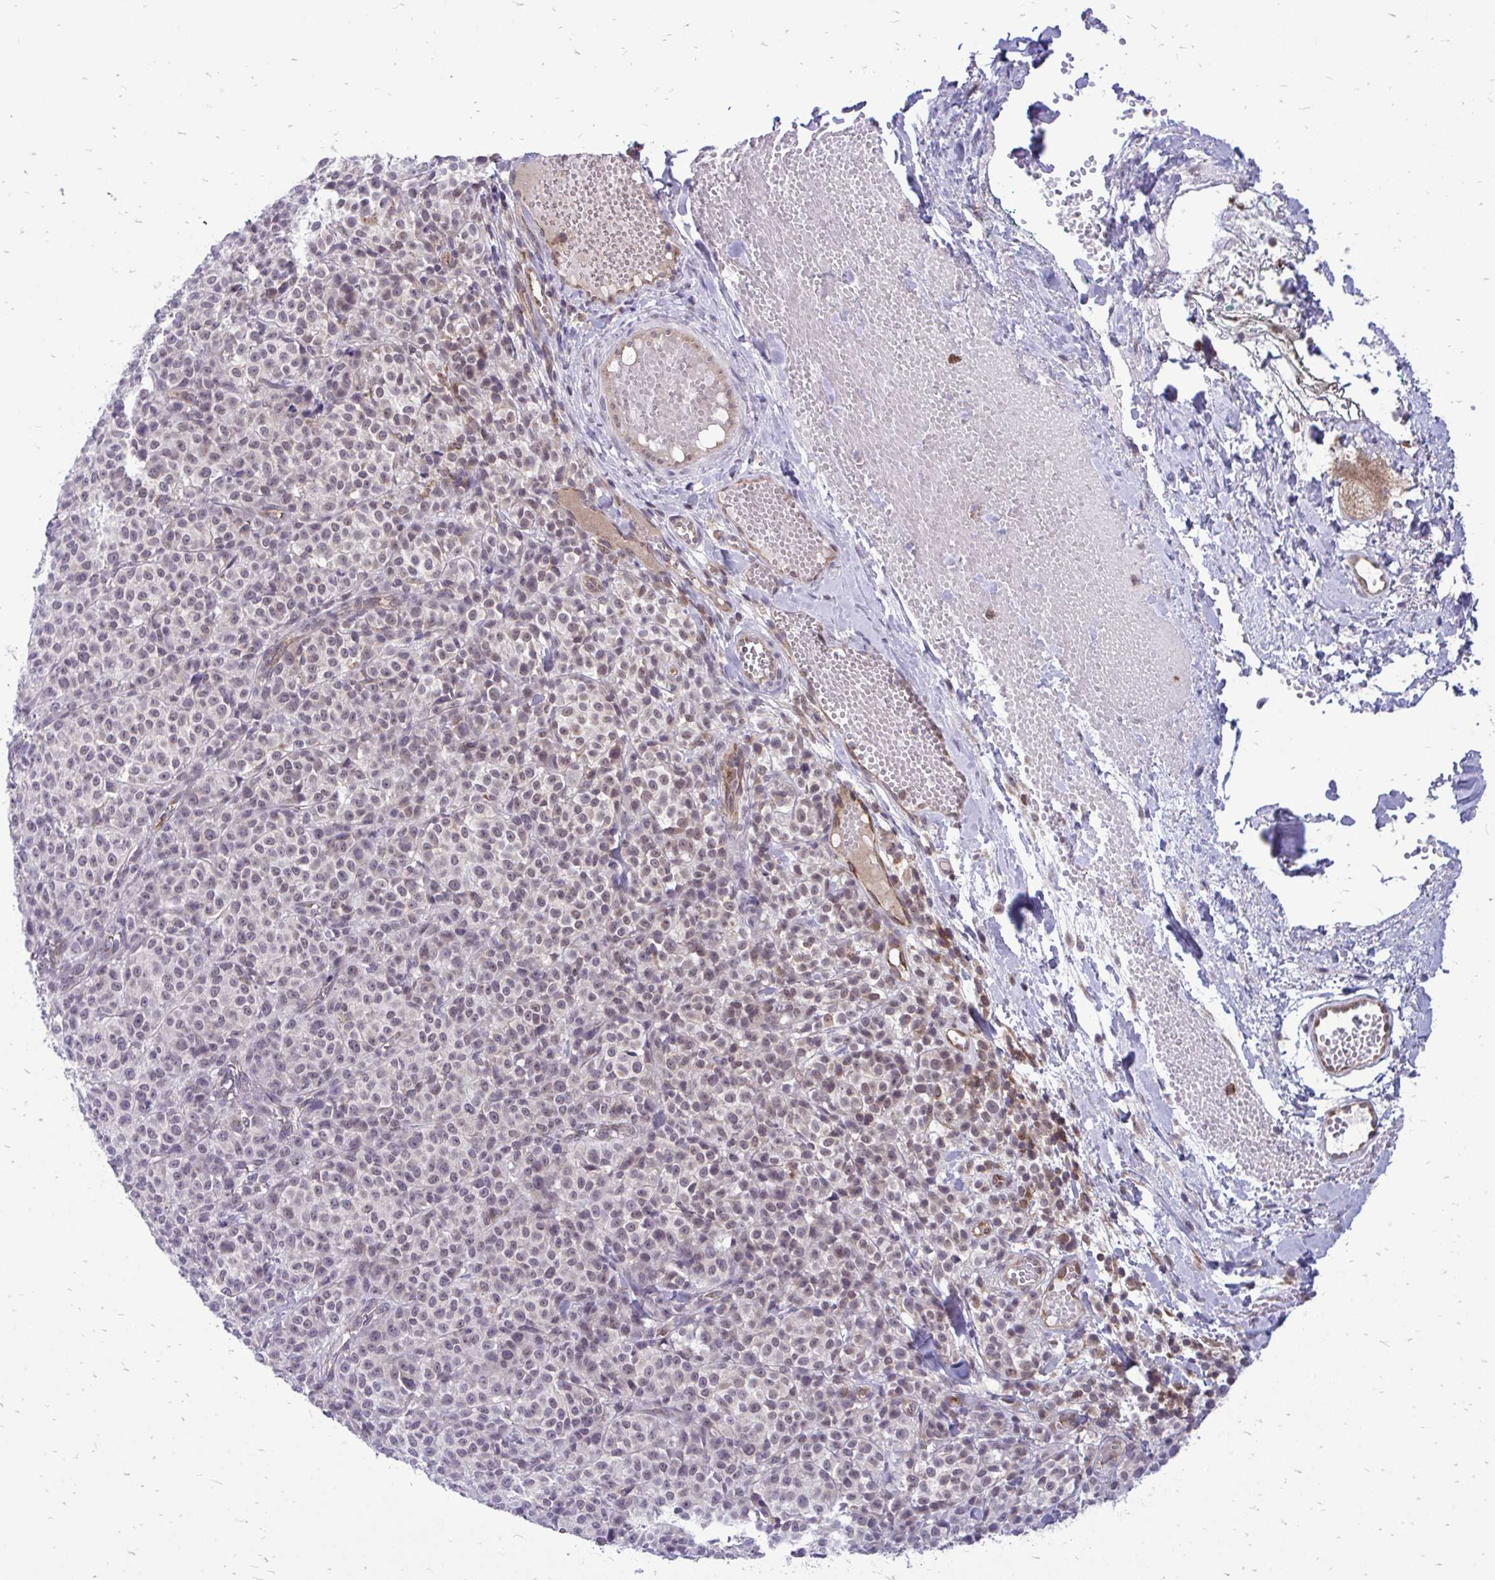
{"staining": {"intensity": "weak", "quantity": "<25%", "location": "nuclear"}, "tissue": "melanoma", "cell_type": "Tumor cells", "image_type": "cancer", "snomed": [{"axis": "morphology", "description": "Normal tissue, NOS"}, {"axis": "morphology", "description": "Malignant melanoma, NOS"}, {"axis": "topography", "description": "Skin"}], "caption": "Tumor cells are negative for protein expression in human malignant melanoma.", "gene": "ACSL5", "patient": {"sex": "female", "age": 34}}